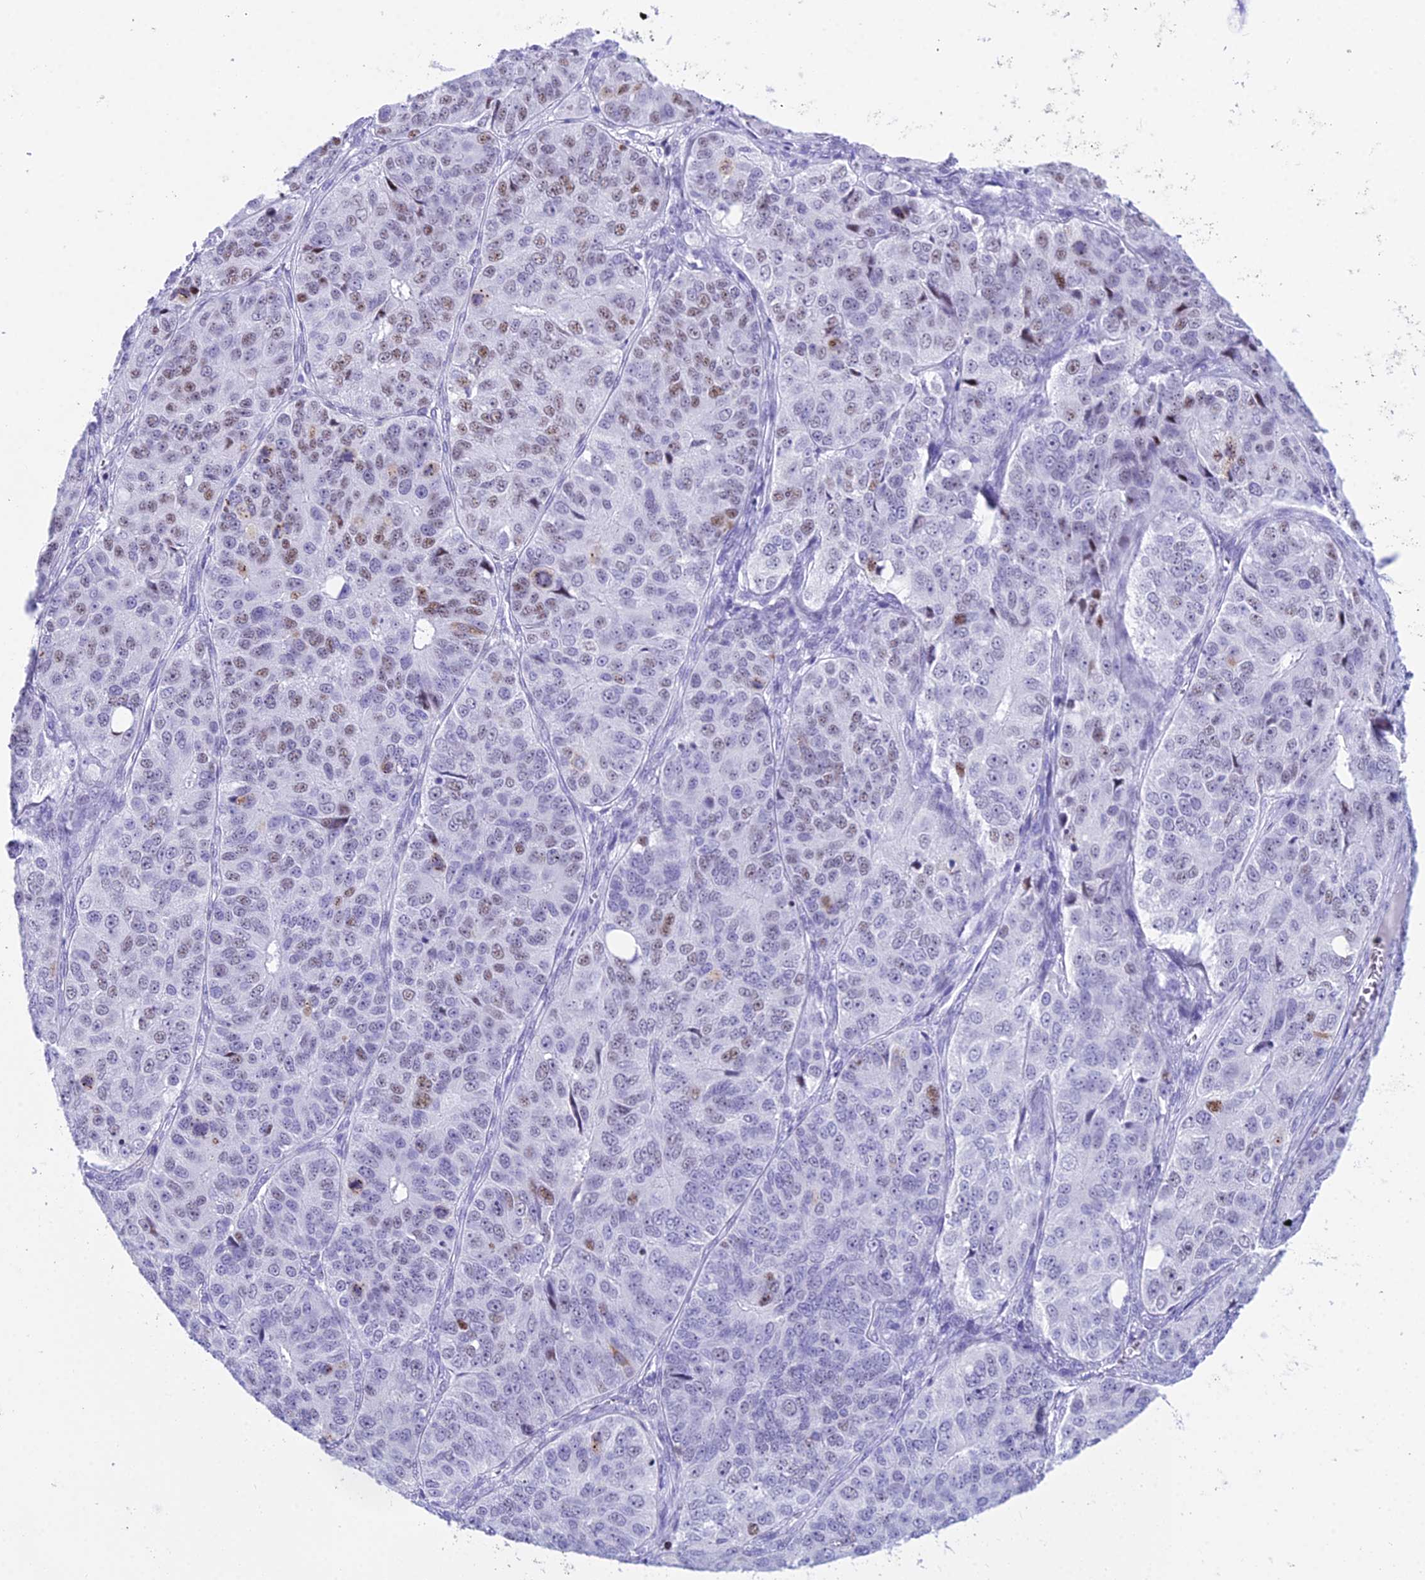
{"staining": {"intensity": "moderate", "quantity": "25%-75%", "location": "nuclear"}, "tissue": "ovarian cancer", "cell_type": "Tumor cells", "image_type": "cancer", "snomed": [{"axis": "morphology", "description": "Carcinoma, endometroid"}, {"axis": "topography", "description": "Ovary"}], "caption": "Approximately 25%-75% of tumor cells in endometroid carcinoma (ovarian) reveal moderate nuclear protein positivity as visualized by brown immunohistochemical staining.", "gene": "RNPS1", "patient": {"sex": "female", "age": 51}}